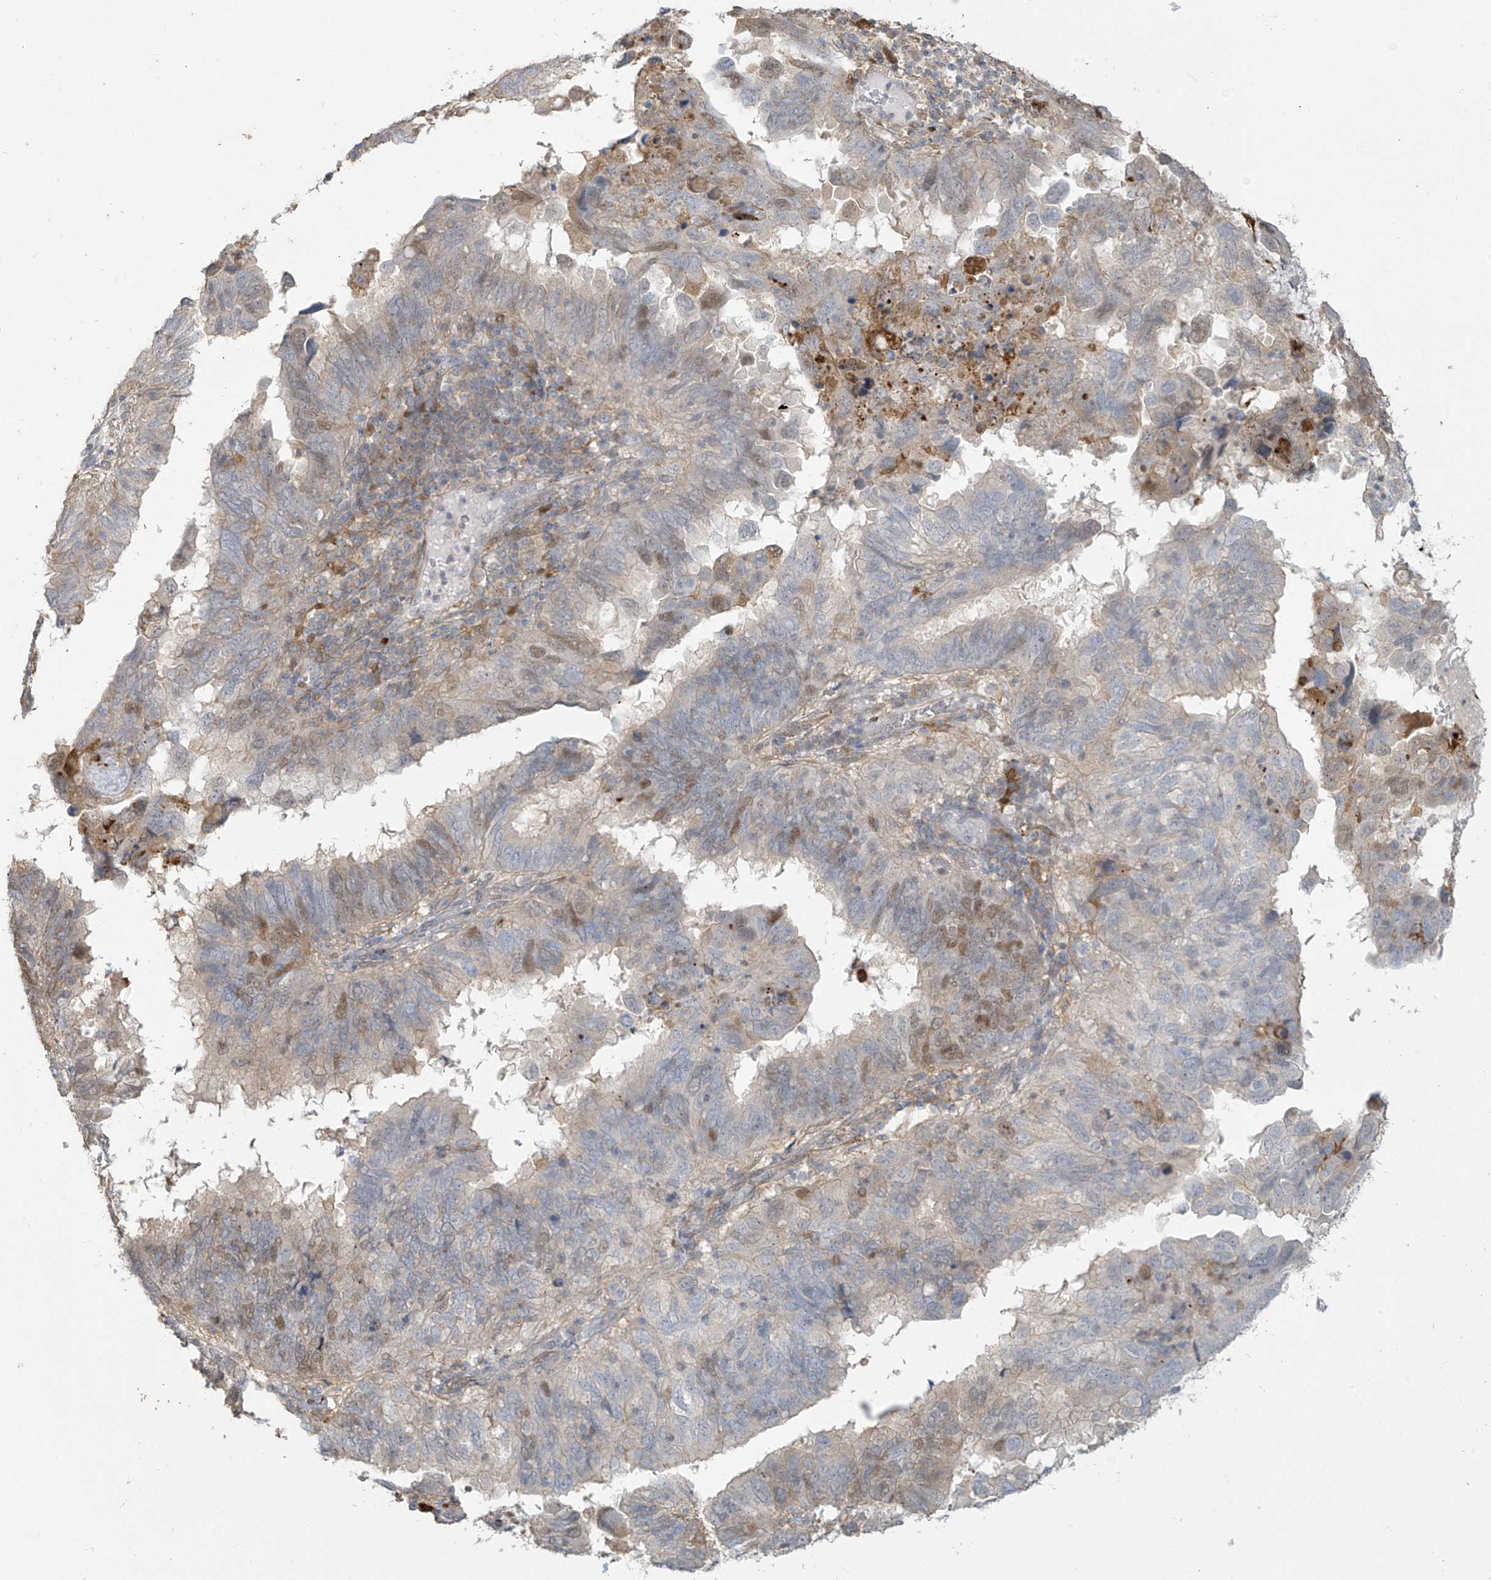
{"staining": {"intensity": "weak", "quantity": "<25%", "location": "cytoplasmic/membranous,nuclear"}, "tissue": "endometrial cancer", "cell_type": "Tumor cells", "image_type": "cancer", "snomed": [{"axis": "morphology", "description": "Adenocarcinoma, NOS"}, {"axis": "topography", "description": "Uterus"}], "caption": "Immunohistochemistry of adenocarcinoma (endometrial) shows no positivity in tumor cells.", "gene": "TAGAP", "patient": {"sex": "female", "age": 77}}